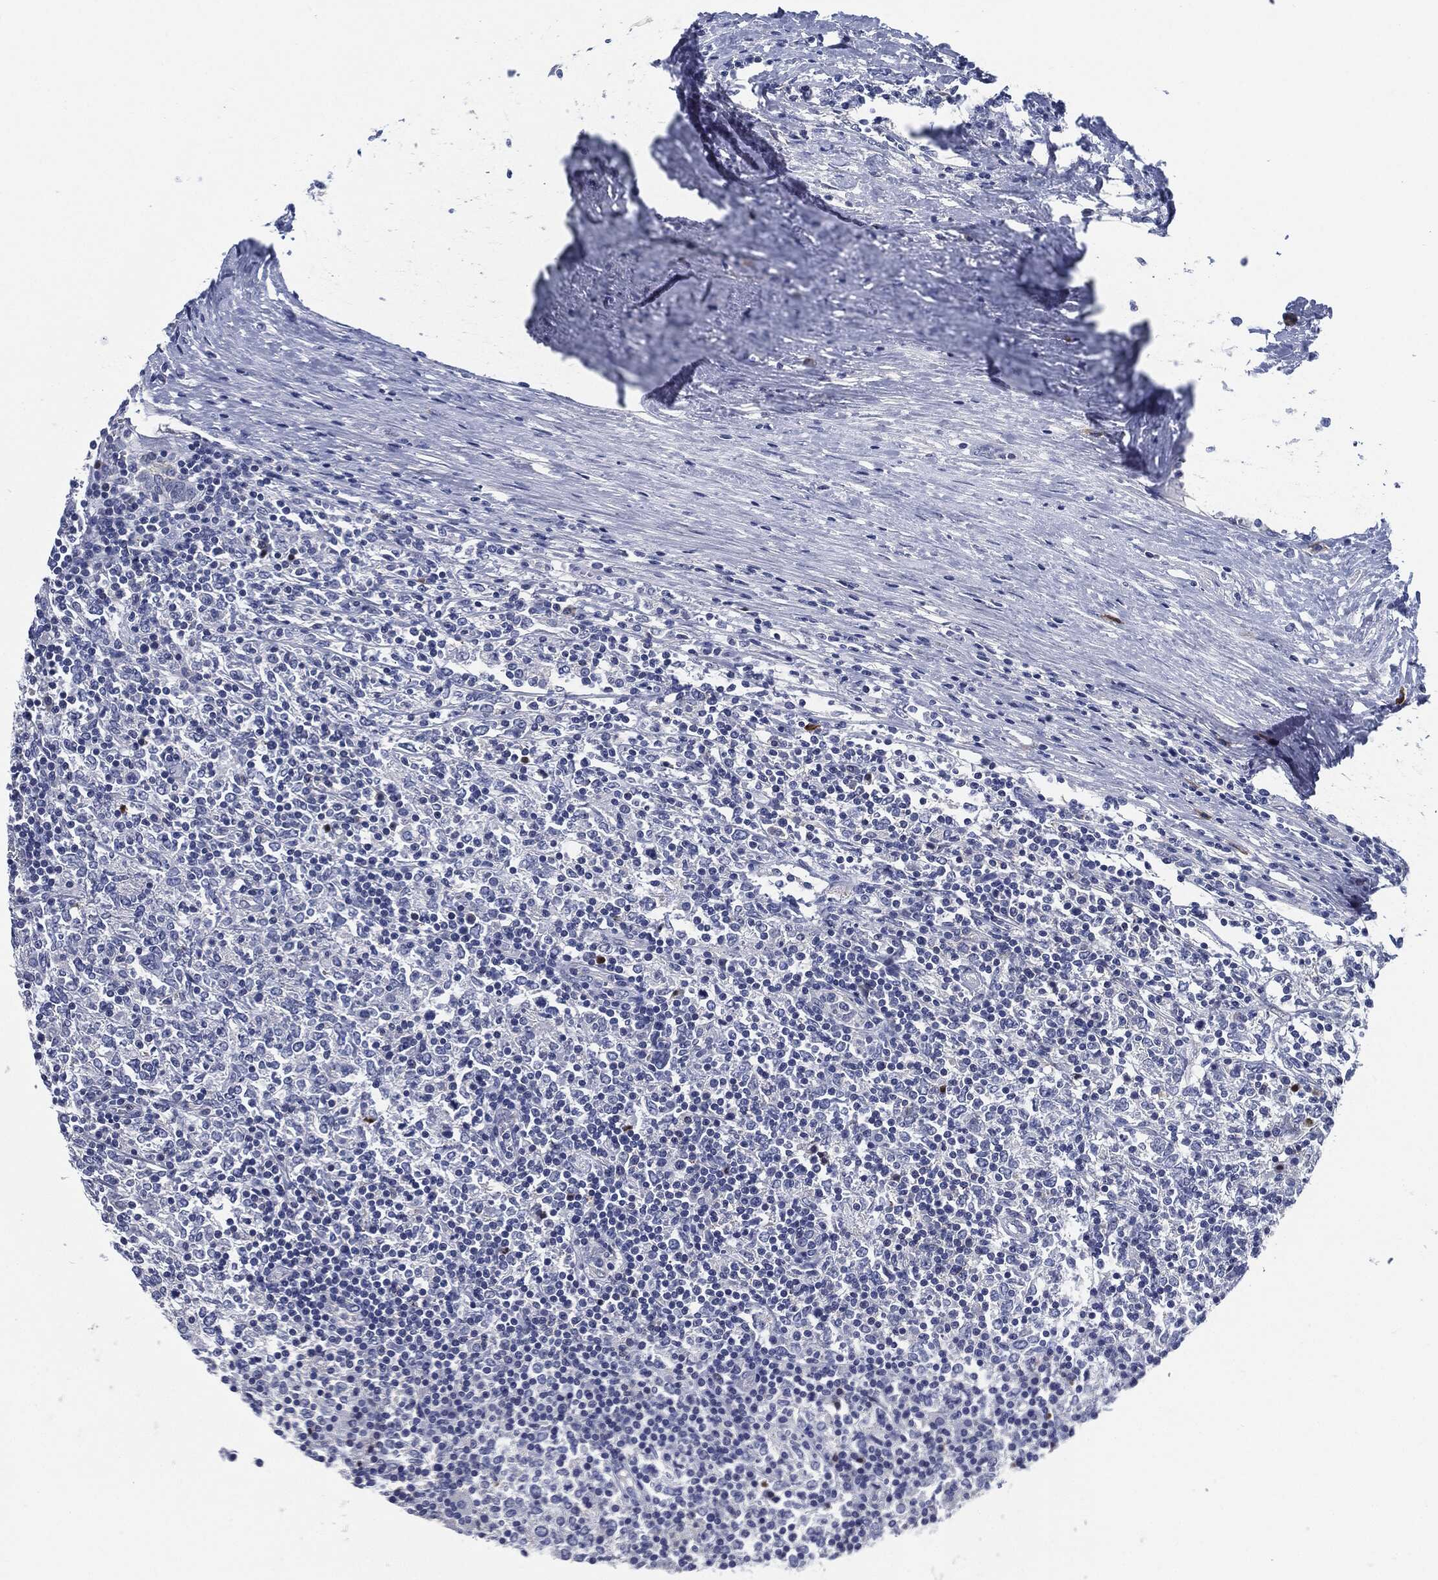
{"staining": {"intensity": "negative", "quantity": "none", "location": "none"}, "tissue": "lymphoma", "cell_type": "Tumor cells", "image_type": "cancer", "snomed": [{"axis": "morphology", "description": "Malignant lymphoma, non-Hodgkin's type, High grade"}, {"axis": "topography", "description": "Lymph node"}], "caption": "Tumor cells are negative for brown protein staining in malignant lymphoma, non-Hodgkin's type (high-grade). Nuclei are stained in blue.", "gene": "CD27", "patient": {"sex": "female", "age": 84}}